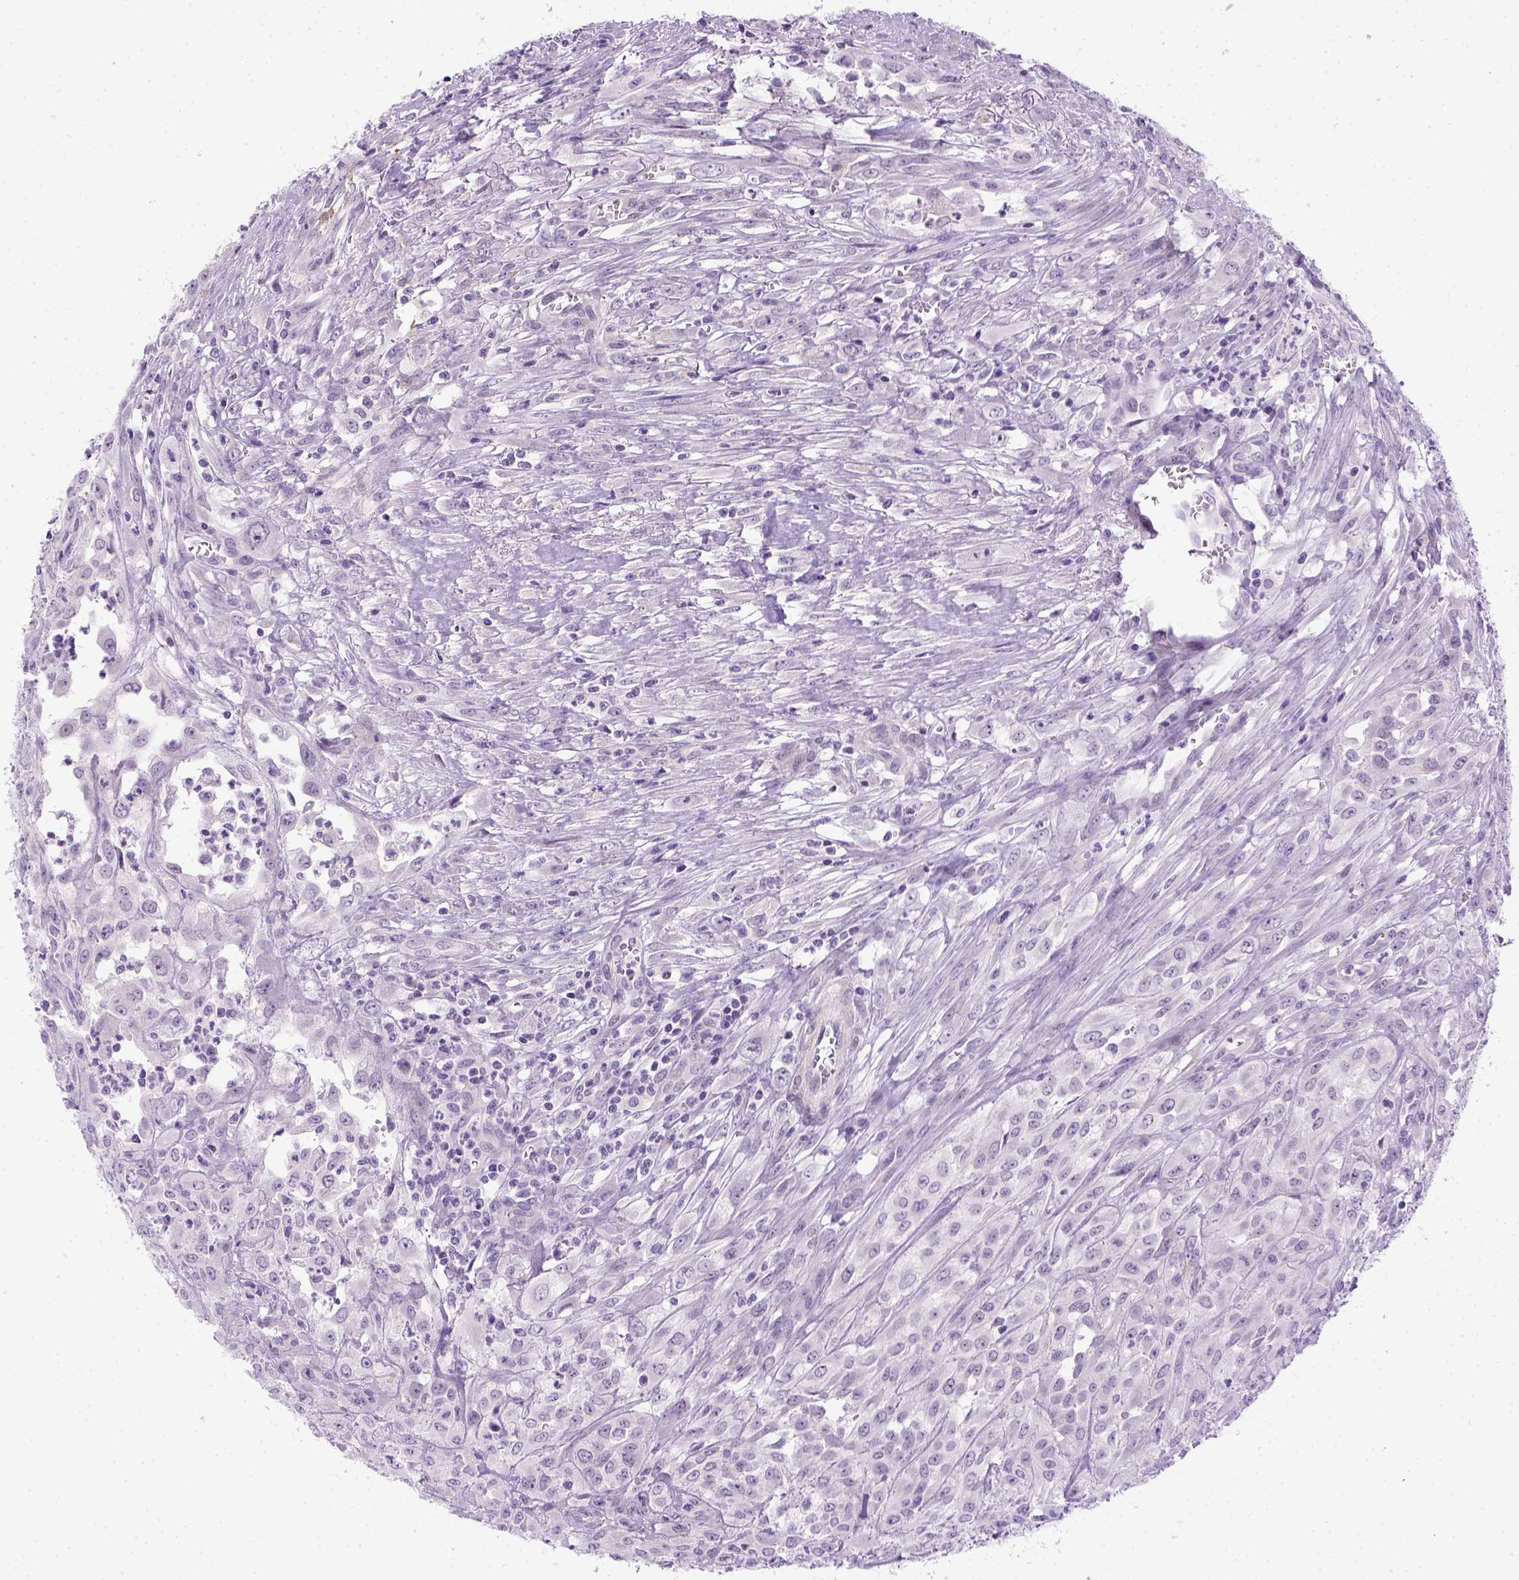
{"staining": {"intensity": "negative", "quantity": "none", "location": "none"}, "tissue": "urothelial cancer", "cell_type": "Tumor cells", "image_type": "cancer", "snomed": [{"axis": "morphology", "description": "Urothelial carcinoma, High grade"}, {"axis": "topography", "description": "Urinary bladder"}], "caption": "This photomicrograph is of high-grade urothelial carcinoma stained with immunohistochemistry (IHC) to label a protein in brown with the nuclei are counter-stained blue. There is no expression in tumor cells.", "gene": "FAM184B", "patient": {"sex": "male", "age": 67}}